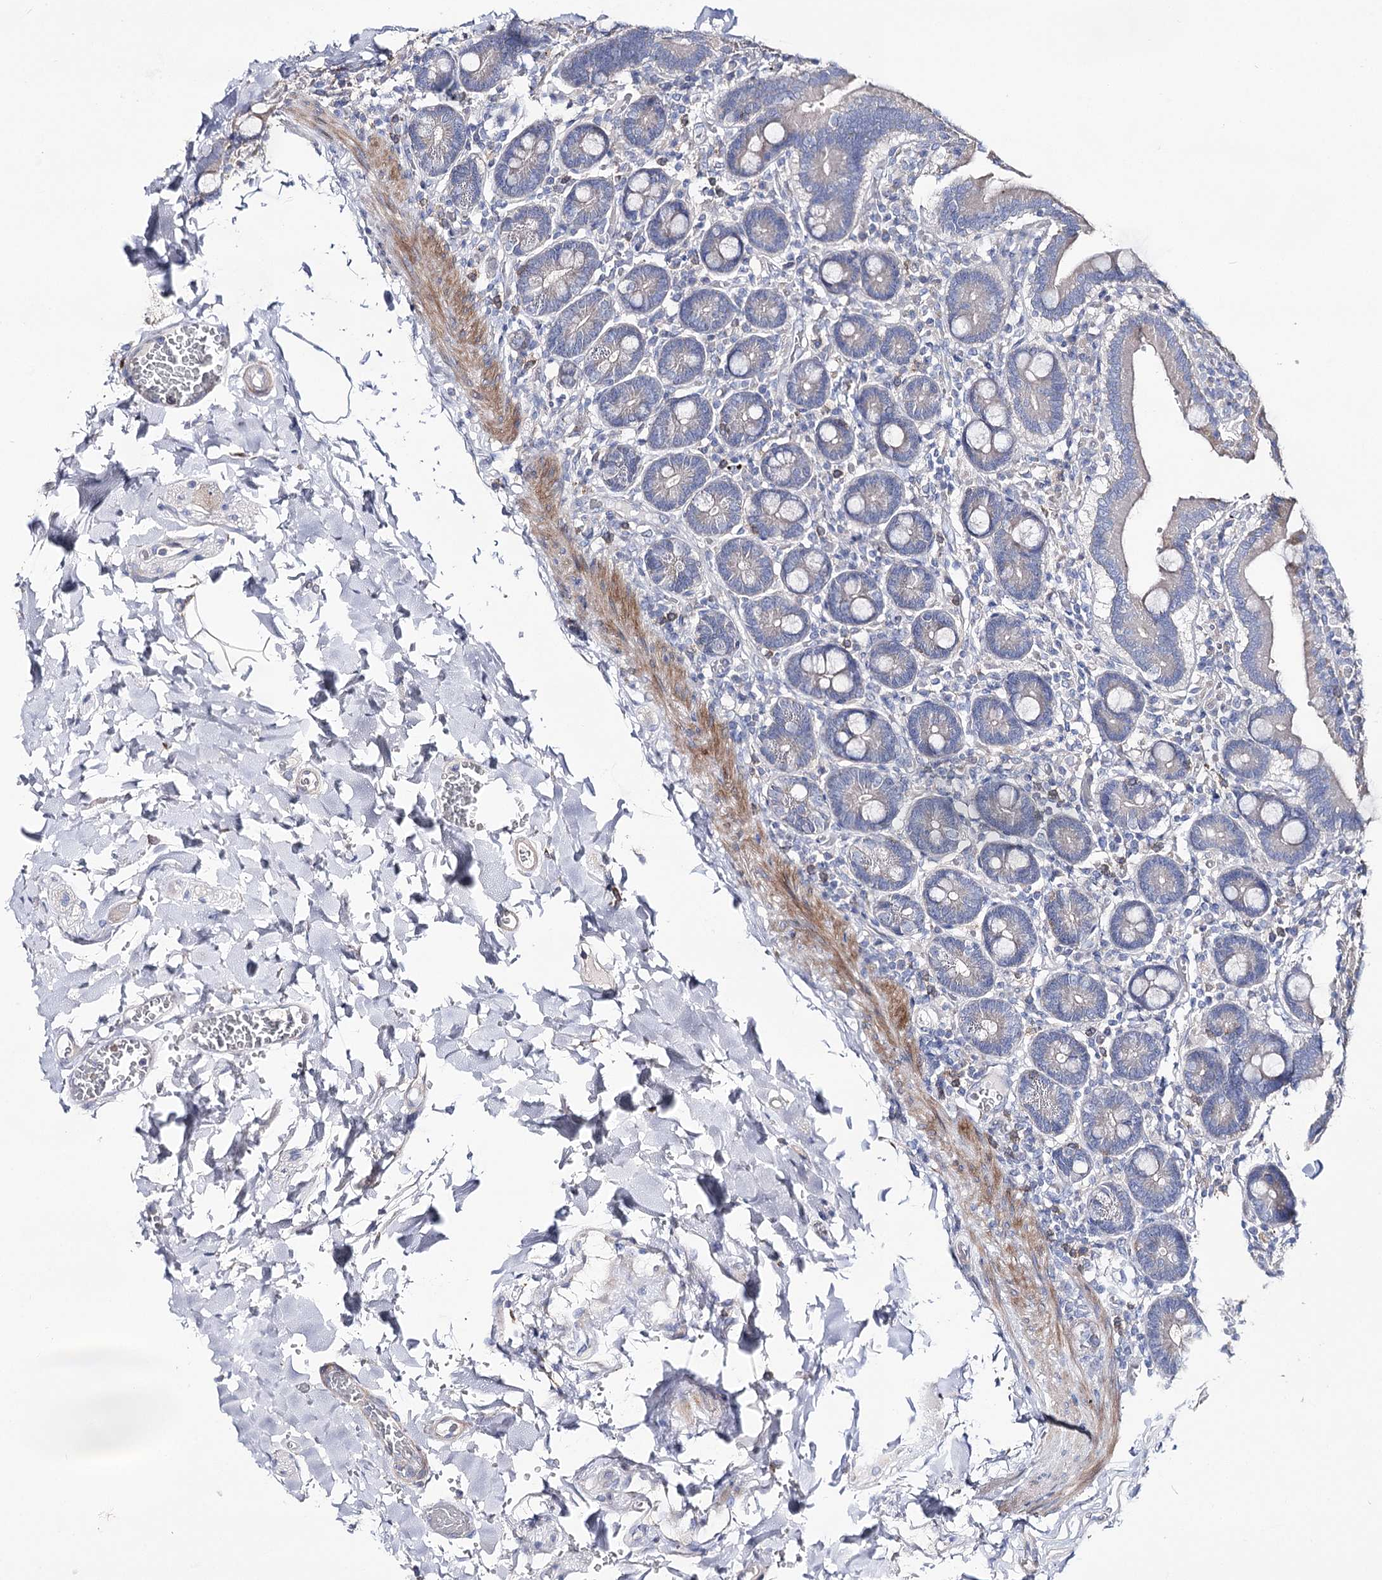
{"staining": {"intensity": "moderate", "quantity": "<25%", "location": "cytoplasmic/membranous"}, "tissue": "duodenum", "cell_type": "Glandular cells", "image_type": "normal", "snomed": [{"axis": "morphology", "description": "Normal tissue, NOS"}, {"axis": "topography", "description": "Duodenum"}], "caption": "Moderate cytoplasmic/membranous protein expression is present in approximately <25% of glandular cells in duodenum. The staining was performed using DAB, with brown indicating positive protein expression. Nuclei are stained blue with hematoxylin.", "gene": "NRAP", "patient": {"sex": "female", "age": 62}}